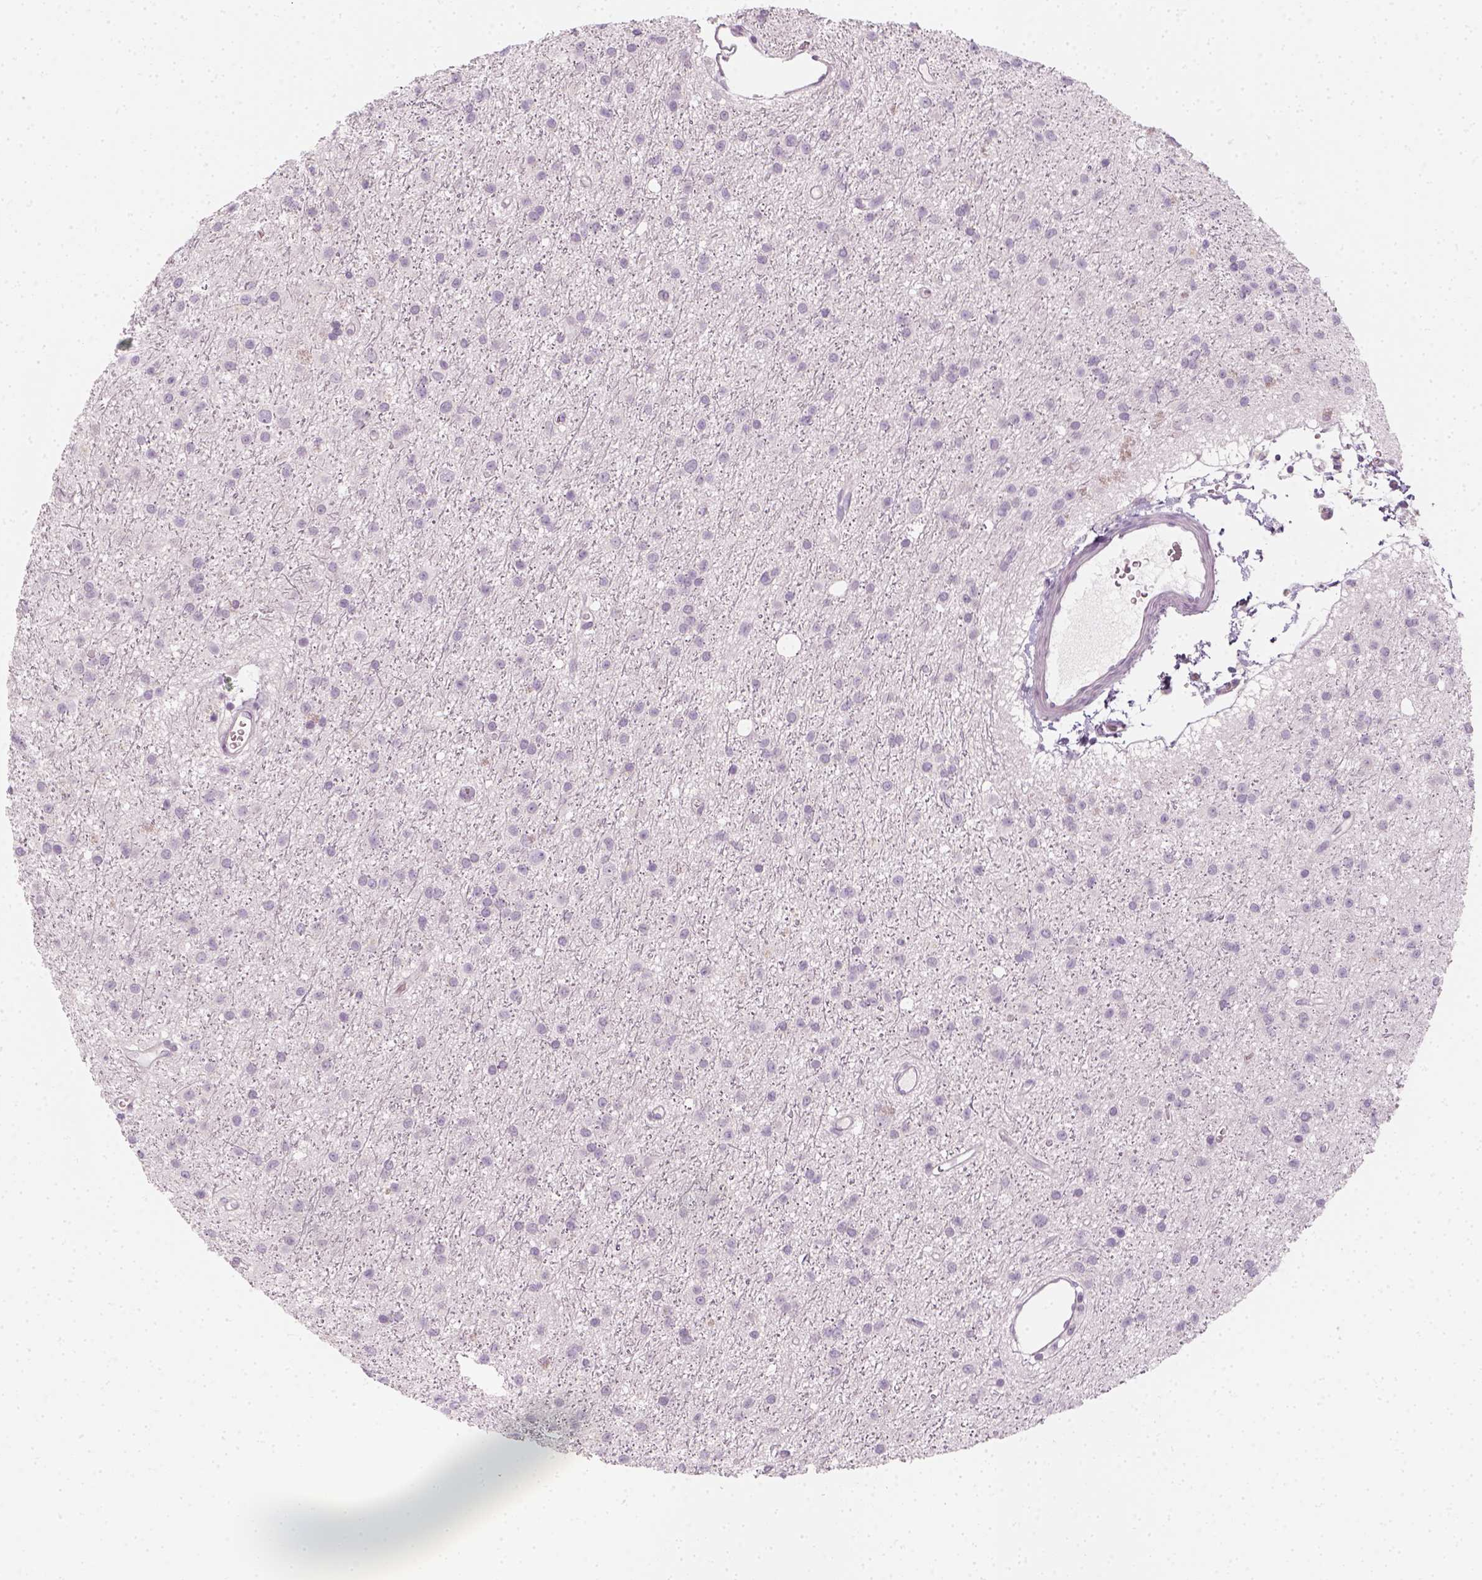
{"staining": {"intensity": "negative", "quantity": "none", "location": "none"}, "tissue": "glioma", "cell_type": "Tumor cells", "image_type": "cancer", "snomed": [{"axis": "morphology", "description": "Glioma, malignant, Low grade"}, {"axis": "topography", "description": "Brain"}], "caption": "Micrograph shows no protein positivity in tumor cells of glioma tissue.", "gene": "PRAME", "patient": {"sex": "male", "age": 27}}